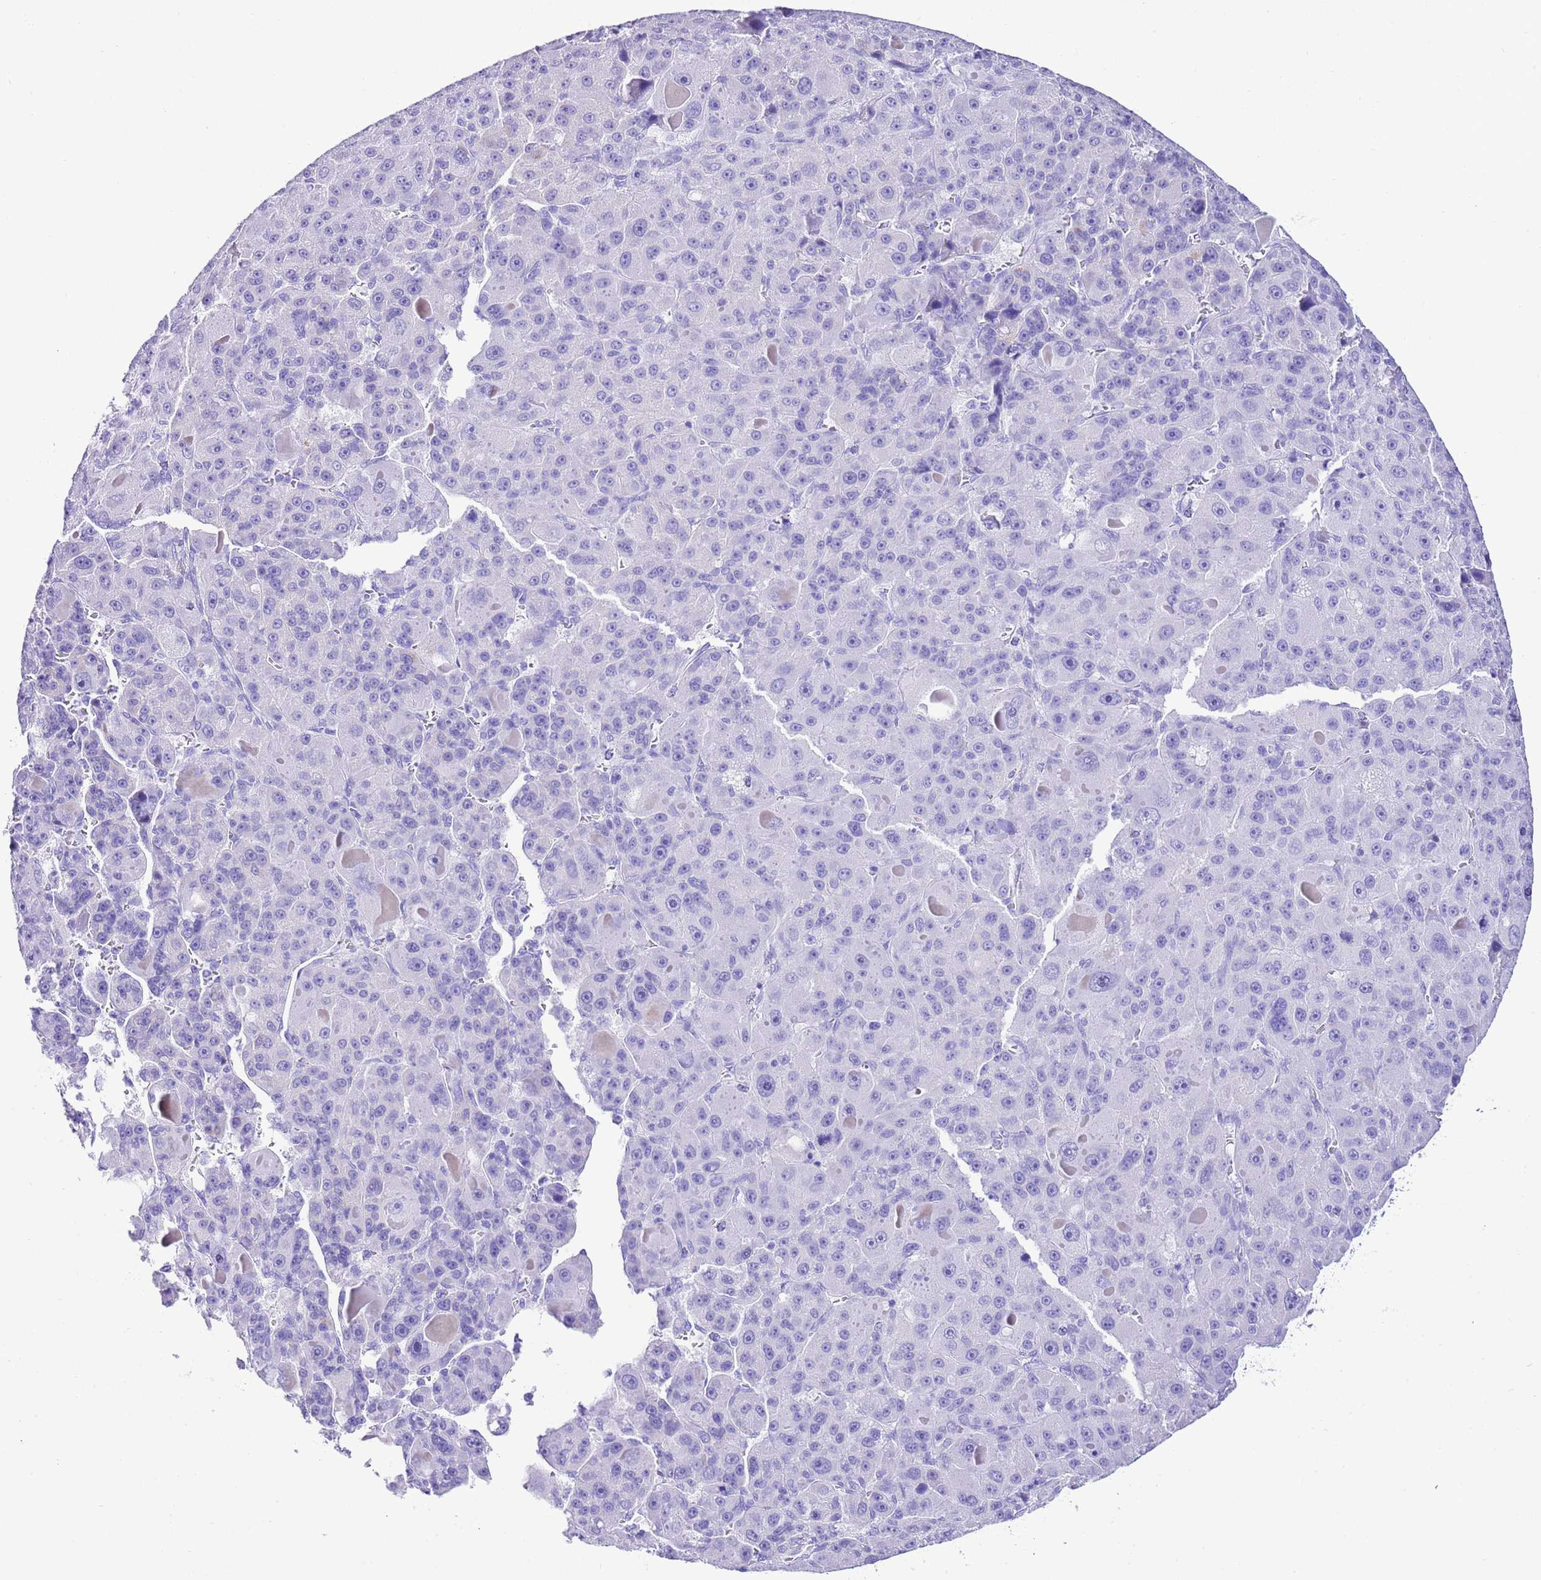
{"staining": {"intensity": "negative", "quantity": "none", "location": "none"}, "tissue": "liver cancer", "cell_type": "Tumor cells", "image_type": "cancer", "snomed": [{"axis": "morphology", "description": "Carcinoma, Hepatocellular, NOS"}, {"axis": "topography", "description": "Liver"}], "caption": "DAB (3,3'-diaminobenzidine) immunohistochemical staining of liver hepatocellular carcinoma exhibits no significant positivity in tumor cells.", "gene": "KCNC1", "patient": {"sex": "male", "age": 76}}